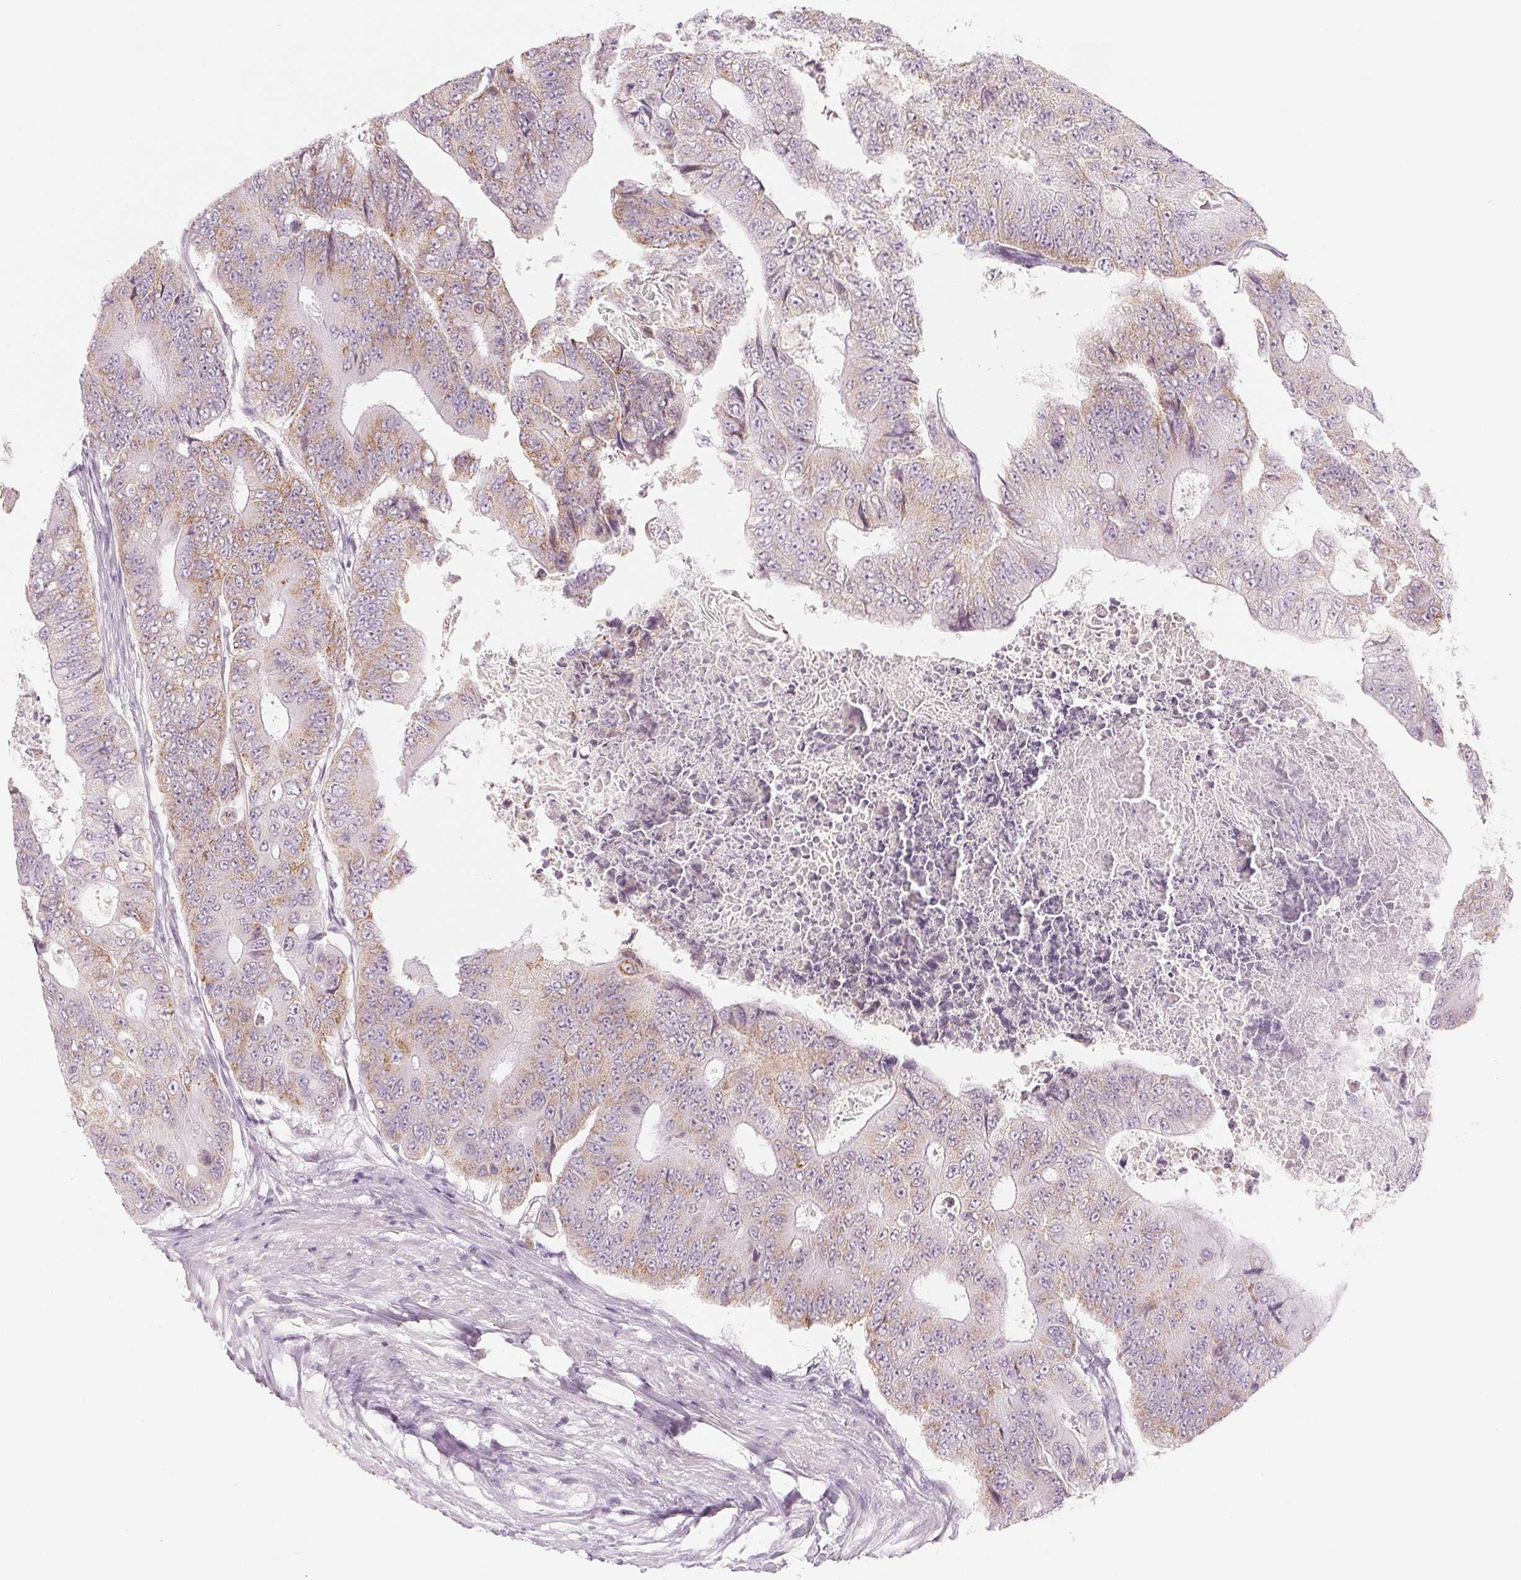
{"staining": {"intensity": "weak", "quantity": "25%-75%", "location": "cytoplasmic/membranous"}, "tissue": "colorectal cancer", "cell_type": "Tumor cells", "image_type": "cancer", "snomed": [{"axis": "morphology", "description": "Adenocarcinoma, NOS"}, {"axis": "topography", "description": "Colon"}], "caption": "Immunohistochemistry (IHC) micrograph of human adenocarcinoma (colorectal) stained for a protein (brown), which exhibits low levels of weak cytoplasmic/membranous staining in about 25%-75% of tumor cells.", "gene": "EHHADH", "patient": {"sex": "female", "age": 48}}